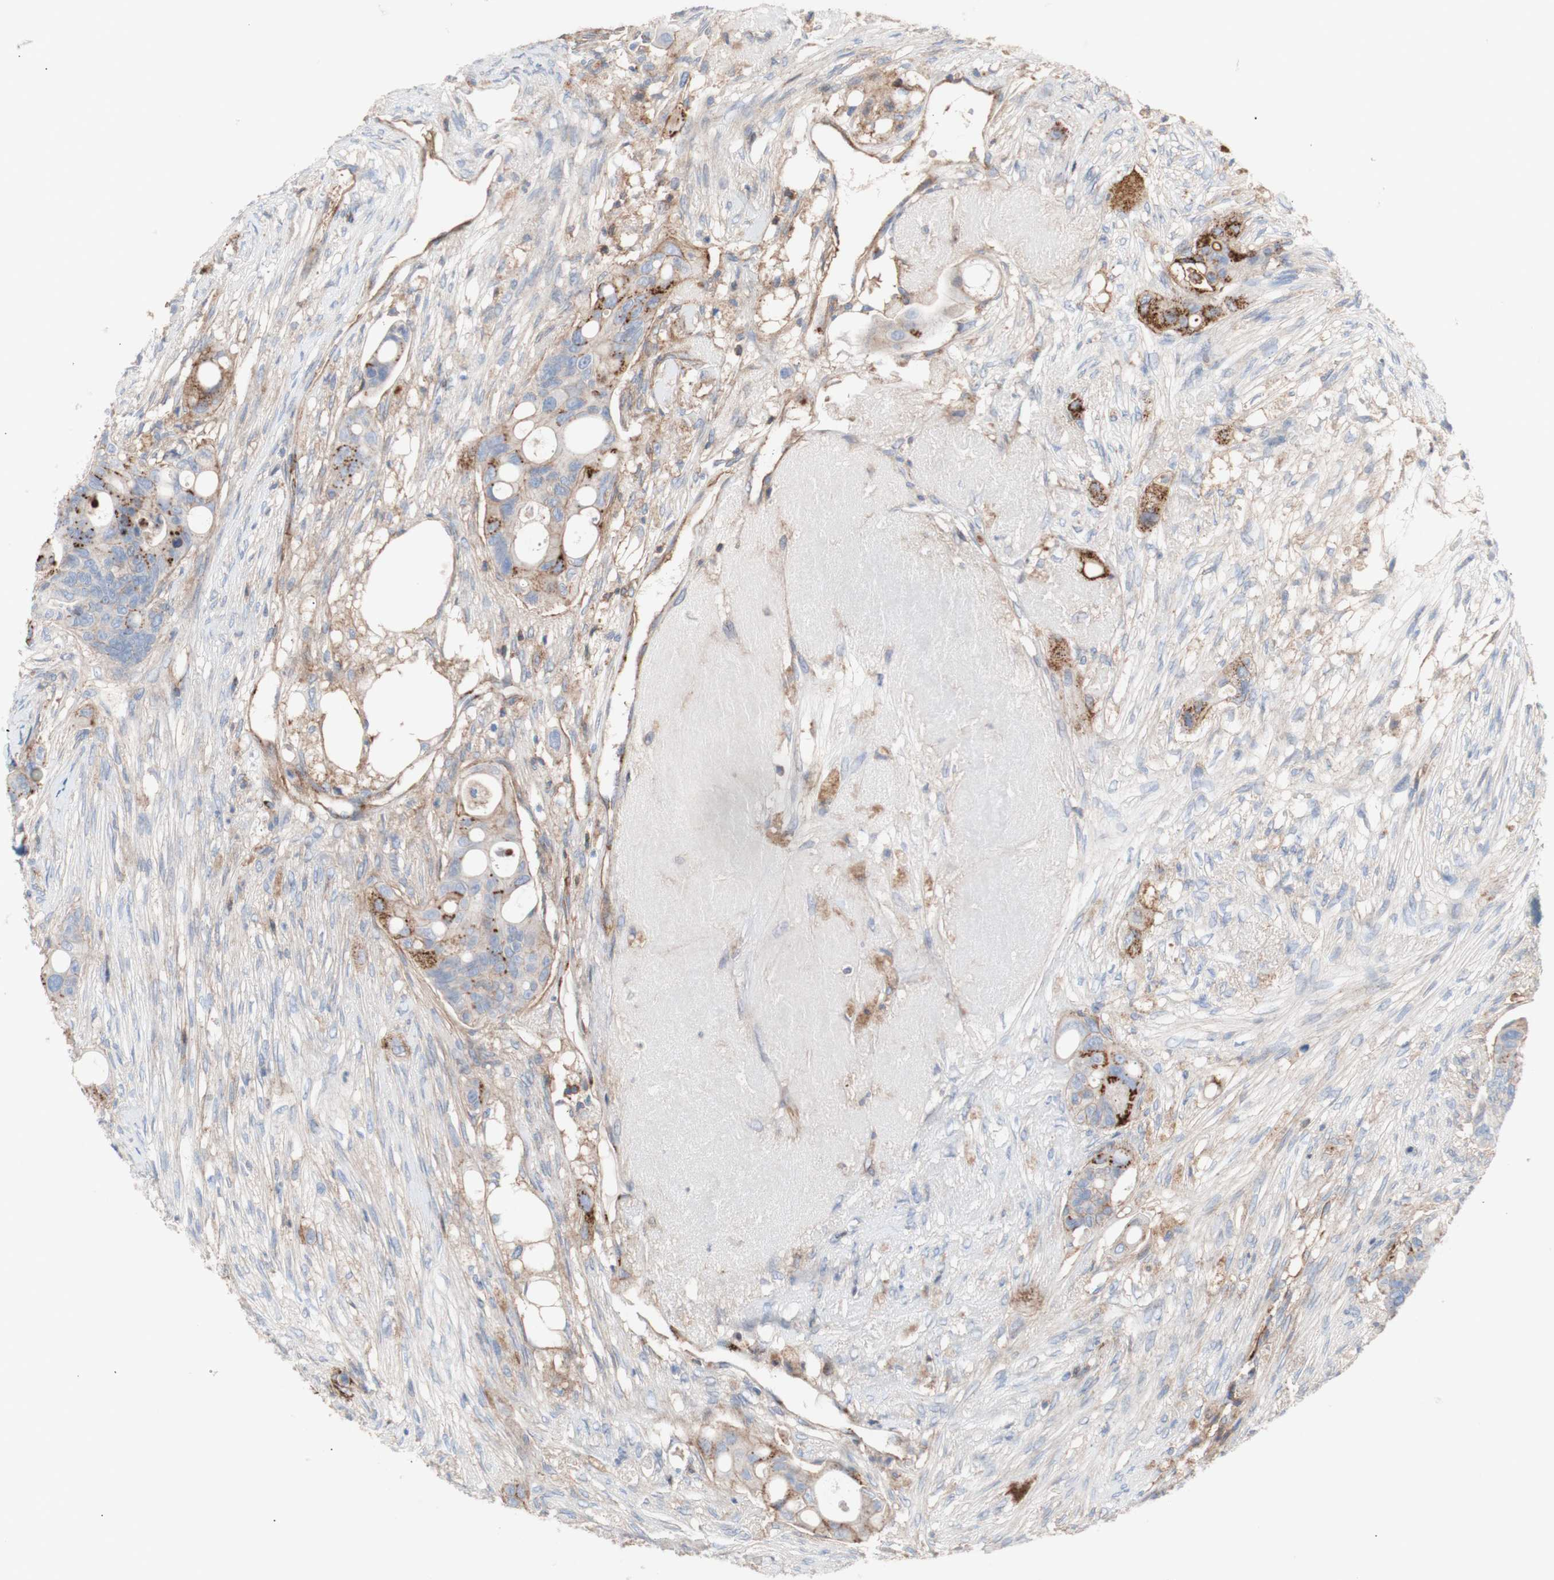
{"staining": {"intensity": "strong", "quantity": "<25%", "location": "cytoplasmic/membranous"}, "tissue": "colorectal cancer", "cell_type": "Tumor cells", "image_type": "cancer", "snomed": [{"axis": "morphology", "description": "Adenocarcinoma, NOS"}, {"axis": "topography", "description": "Colon"}], "caption": "Immunohistochemistry (IHC) photomicrograph of colorectal cancer (adenocarcinoma) stained for a protein (brown), which demonstrates medium levels of strong cytoplasmic/membranous expression in approximately <25% of tumor cells.", "gene": "ATP2A3", "patient": {"sex": "female", "age": 57}}